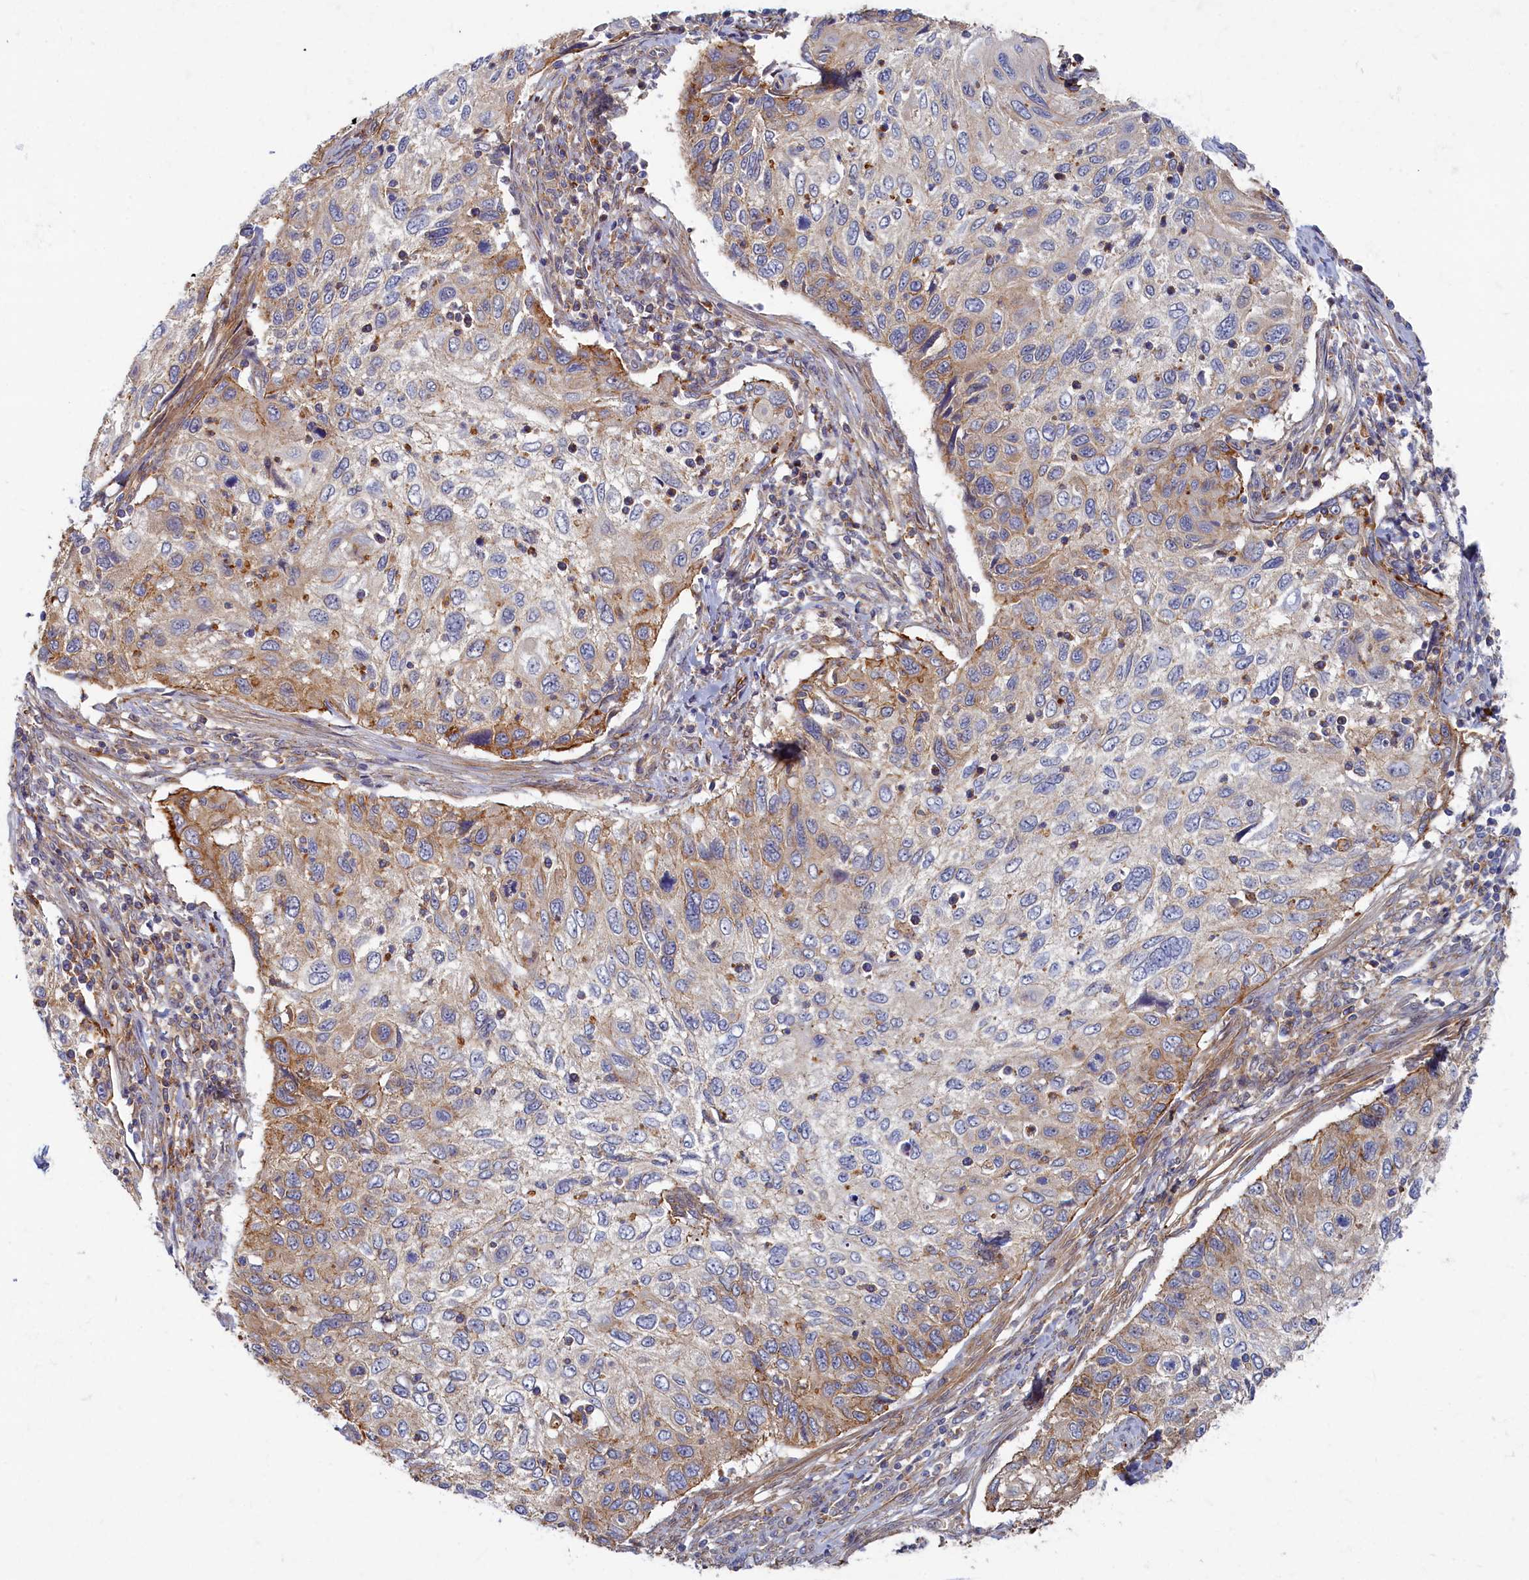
{"staining": {"intensity": "moderate", "quantity": "<25%", "location": "cytoplasmic/membranous"}, "tissue": "cervical cancer", "cell_type": "Tumor cells", "image_type": "cancer", "snomed": [{"axis": "morphology", "description": "Squamous cell carcinoma, NOS"}, {"axis": "topography", "description": "Cervix"}], "caption": "Cervical cancer (squamous cell carcinoma) stained with a brown dye exhibits moderate cytoplasmic/membranous positive expression in approximately <25% of tumor cells.", "gene": "PSMG2", "patient": {"sex": "female", "age": 70}}